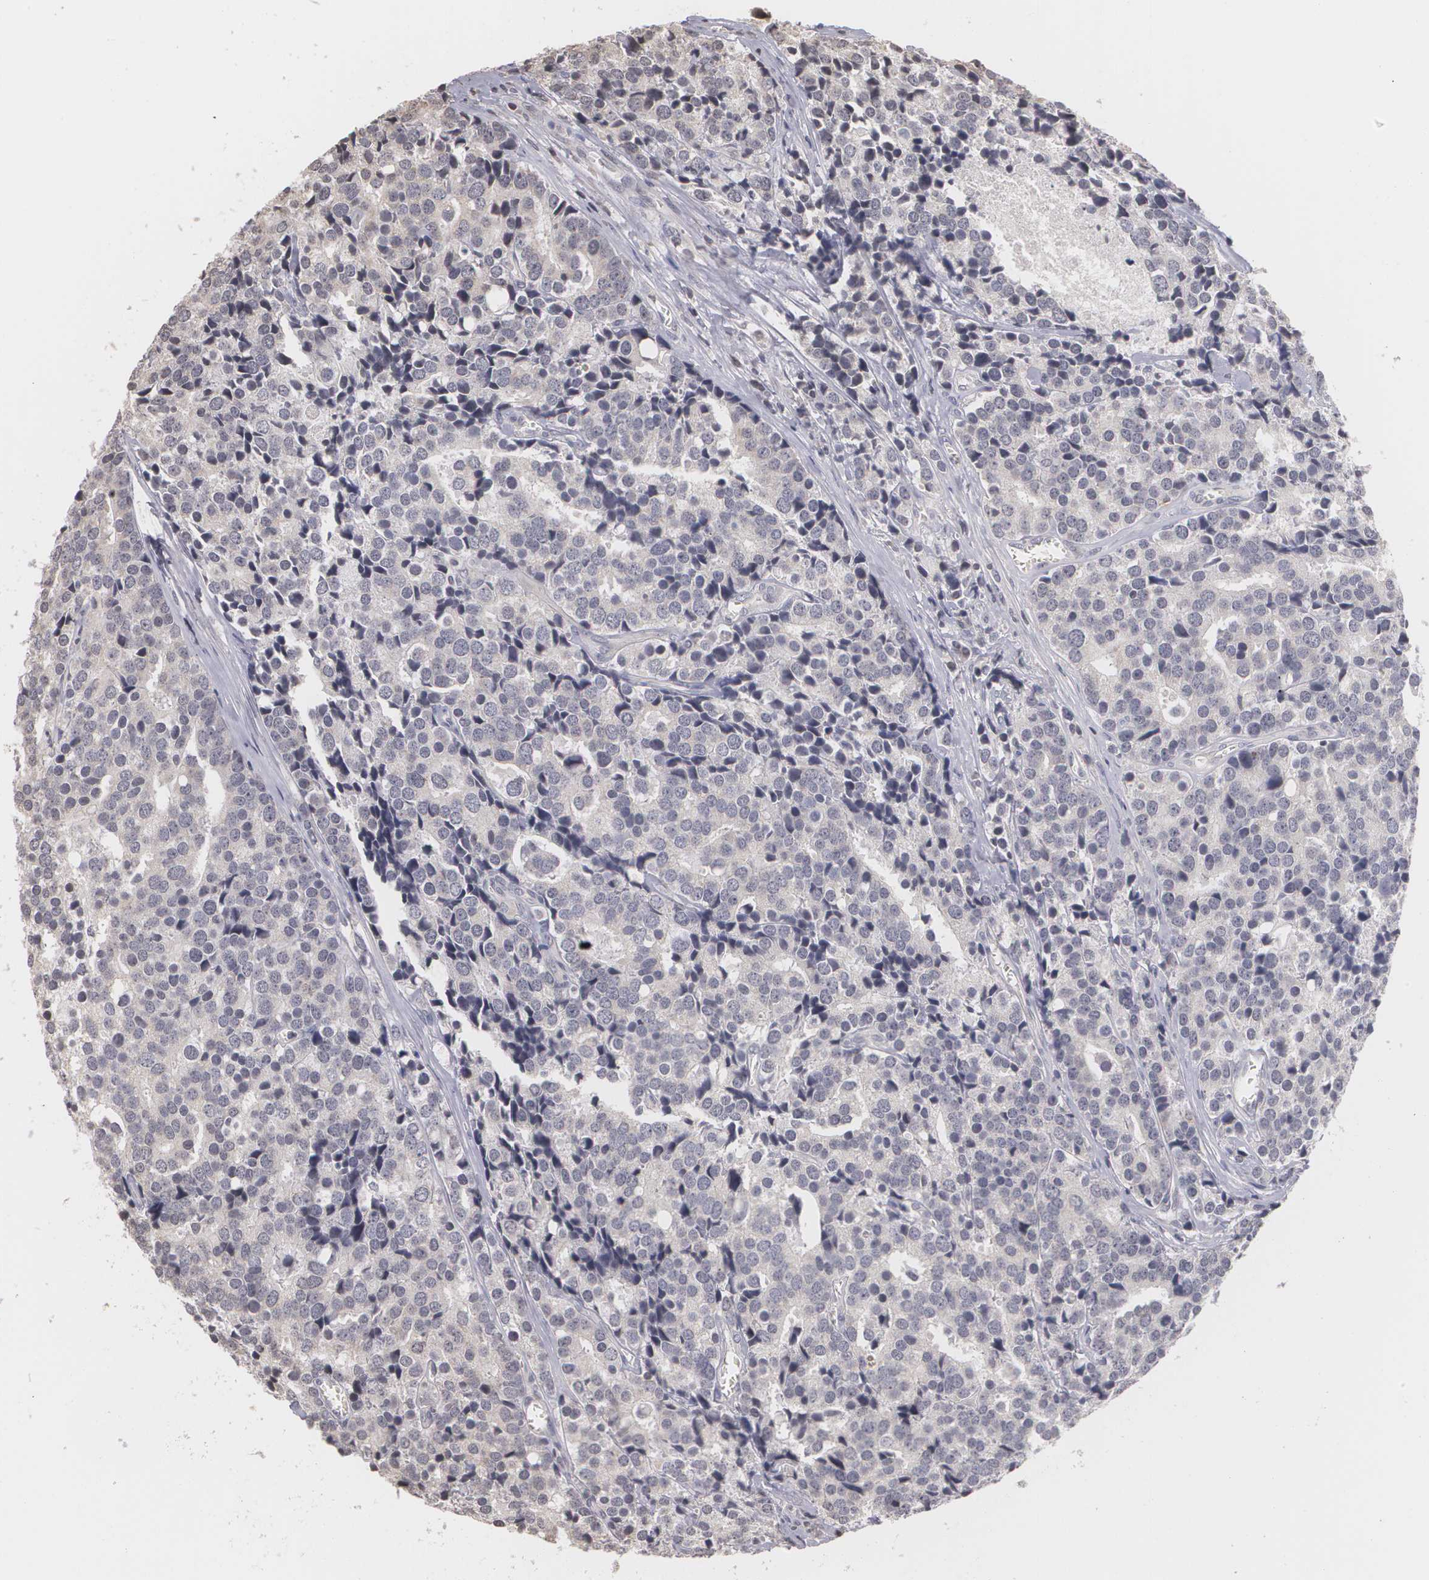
{"staining": {"intensity": "negative", "quantity": "none", "location": "none"}, "tissue": "prostate cancer", "cell_type": "Tumor cells", "image_type": "cancer", "snomed": [{"axis": "morphology", "description": "Adenocarcinoma, High grade"}, {"axis": "topography", "description": "Prostate"}], "caption": "High power microscopy histopathology image of an immunohistochemistry histopathology image of adenocarcinoma (high-grade) (prostate), revealing no significant staining in tumor cells.", "gene": "THRB", "patient": {"sex": "male", "age": 71}}